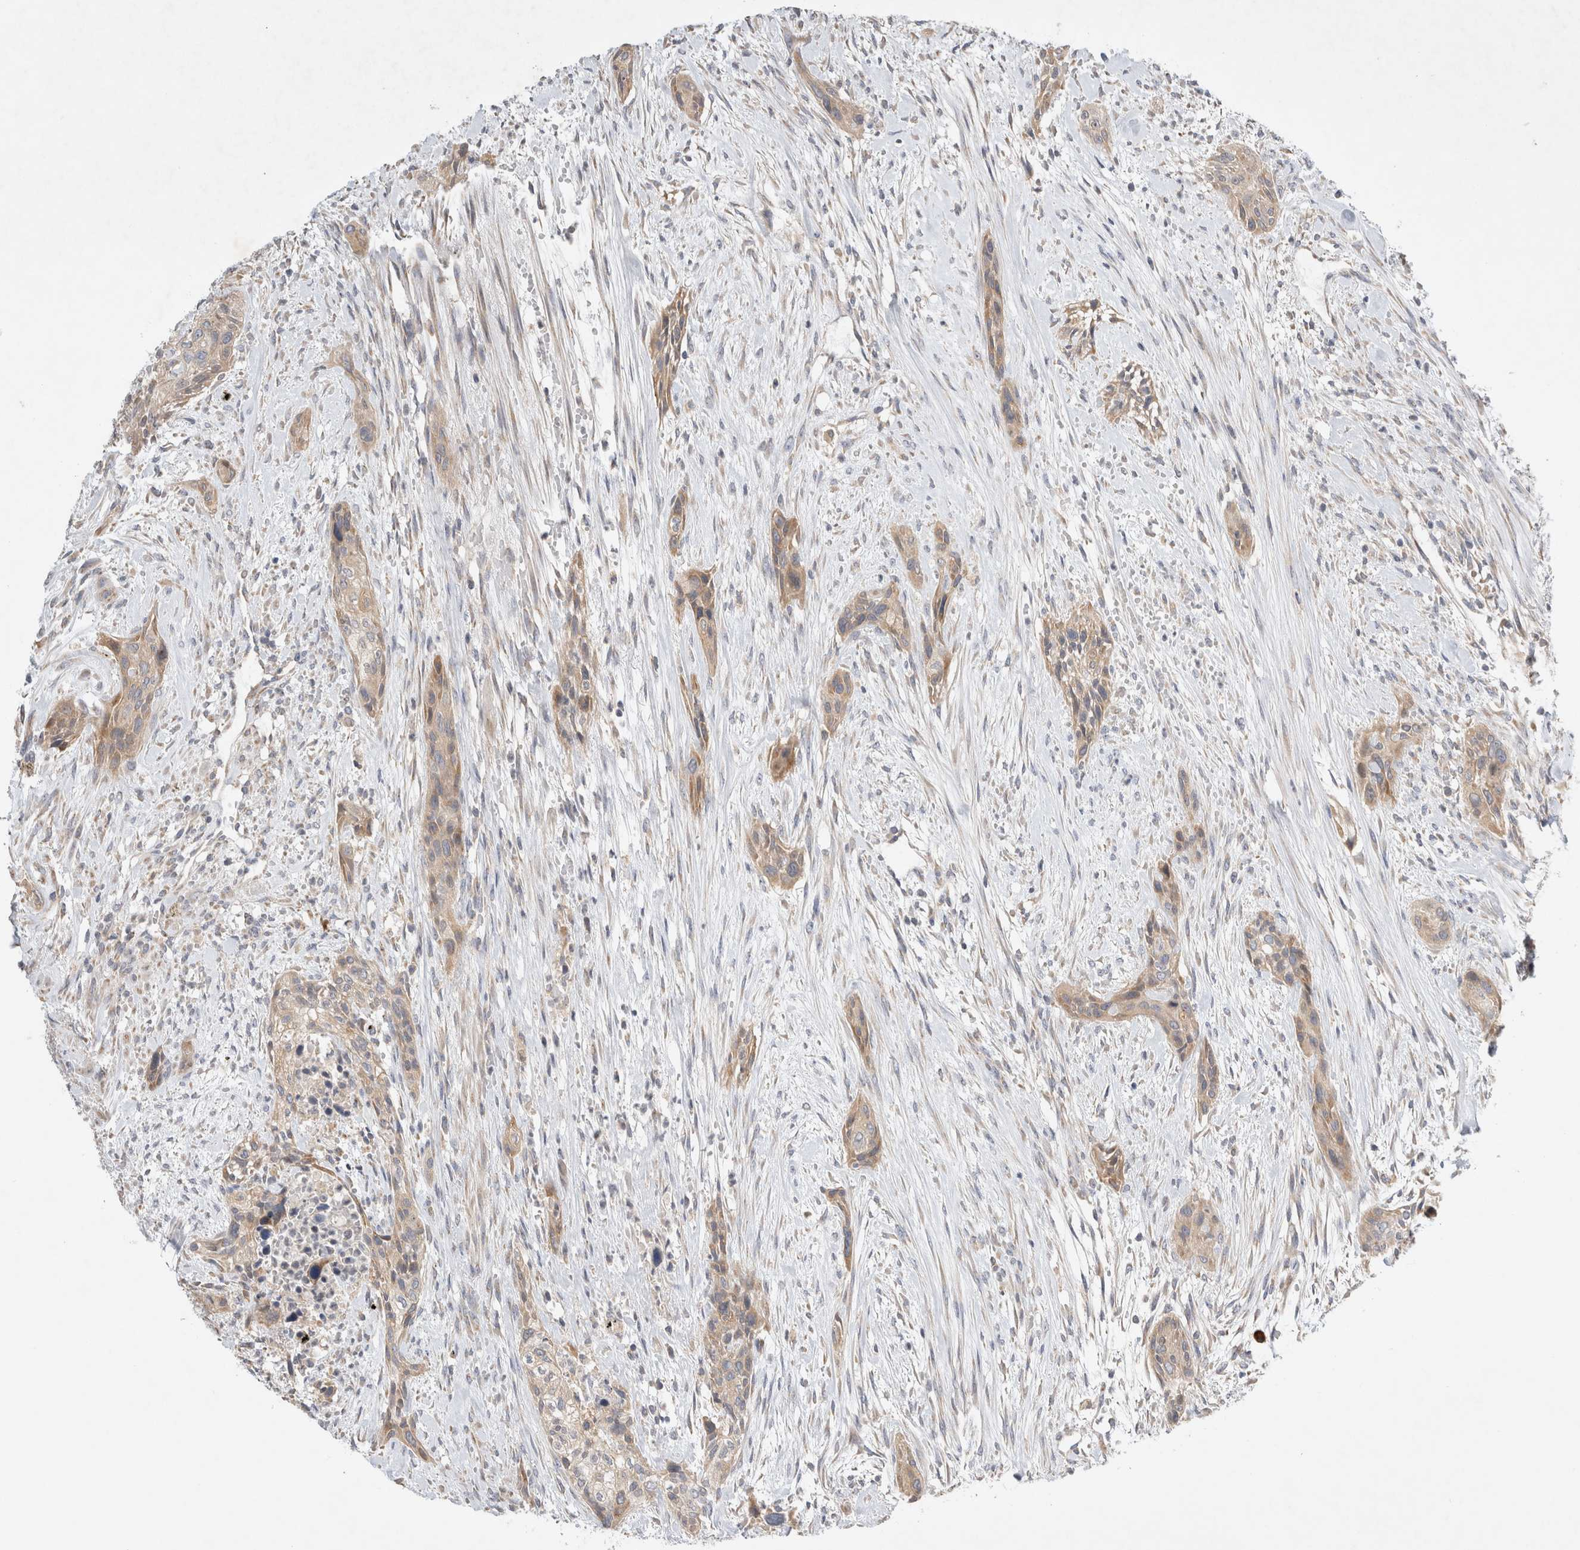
{"staining": {"intensity": "weak", "quantity": ">75%", "location": "cytoplasmic/membranous"}, "tissue": "urothelial cancer", "cell_type": "Tumor cells", "image_type": "cancer", "snomed": [{"axis": "morphology", "description": "Urothelial carcinoma, High grade"}, {"axis": "topography", "description": "Urinary bladder"}], "caption": "Immunohistochemistry (IHC) of human high-grade urothelial carcinoma reveals low levels of weak cytoplasmic/membranous staining in about >75% of tumor cells.", "gene": "NEDD4L", "patient": {"sex": "male", "age": 35}}